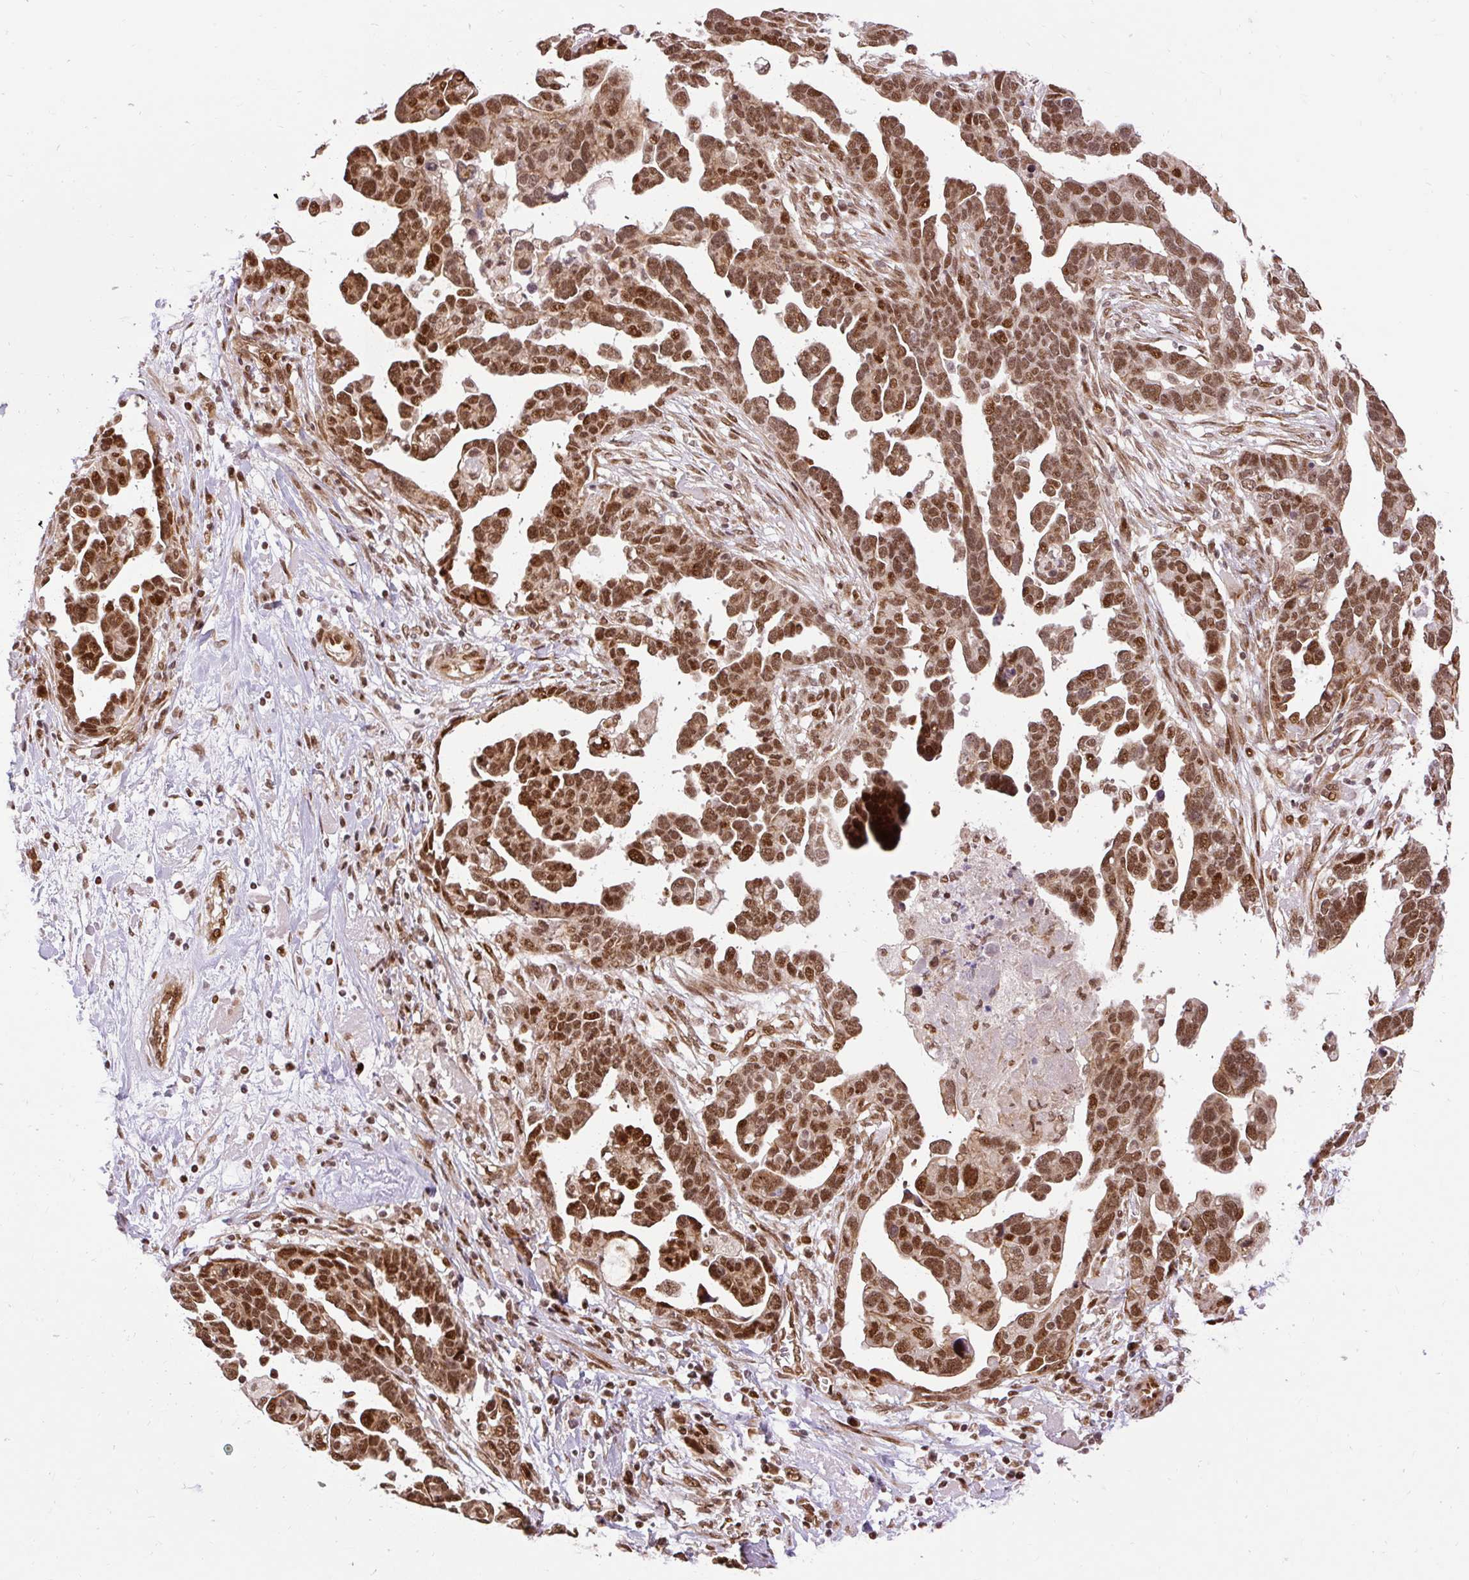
{"staining": {"intensity": "strong", "quantity": ">75%", "location": "nuclear"}, "tissue": "ovarian cancer", "cell_type": "Tumor cells", "image_type": "cancer", "snomed": [{"axis": "morphology", "description": "Cystadenocarcinoma, serous, NOS"}, {"axis": "topography", "description": "Ovary"}], "caption": "High-power microscopy captured an immunohistochemistry micrograph of serous cystadenocarcinoma (ovarian), revealing strong nuclear positivity in approximately >75% of tumor cells.", "gene": "MECOM", "patient": {"sex": "female", "age": 54}}